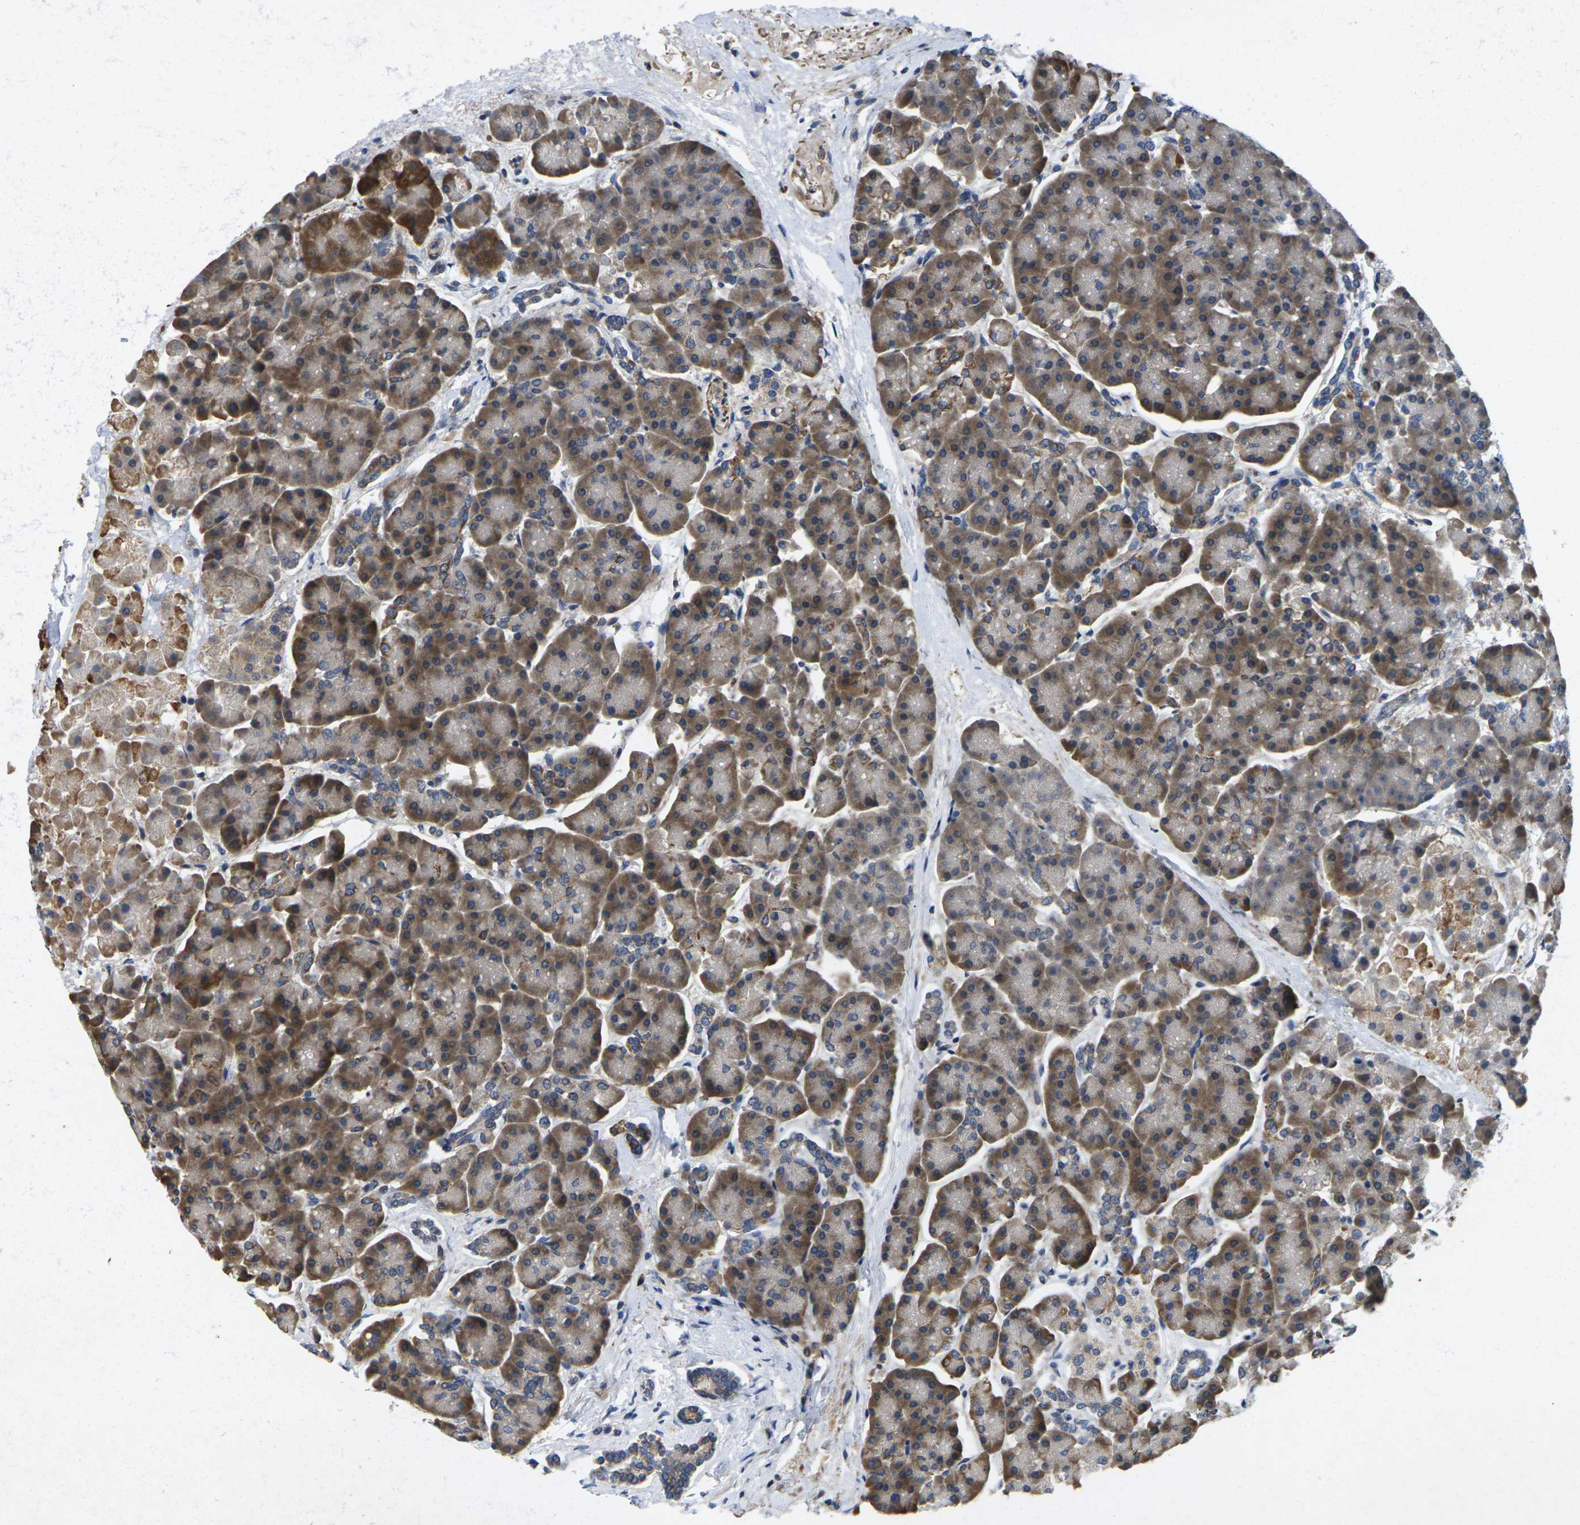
{"staining": {"intensity": "moderate", "quantity": ">75%", "location": "cytoplasmic/membranous"}, "tissue": "pancreas", "cell_type": "Exocrine glandular cells", "image_type": "normal", "snomed": [{"axis": "morphology", "description": "Normal tissue, NOS"}, {"axis": "topography", "description": "Pancreas"}], "caption": "Pancreas stained with IHC reveals moderate cytoplasmic/membranous expression in about >75% of exocrine glandular cells.", "gene": "KIF1B", "patient": {"sex": "female", "age": 70}}